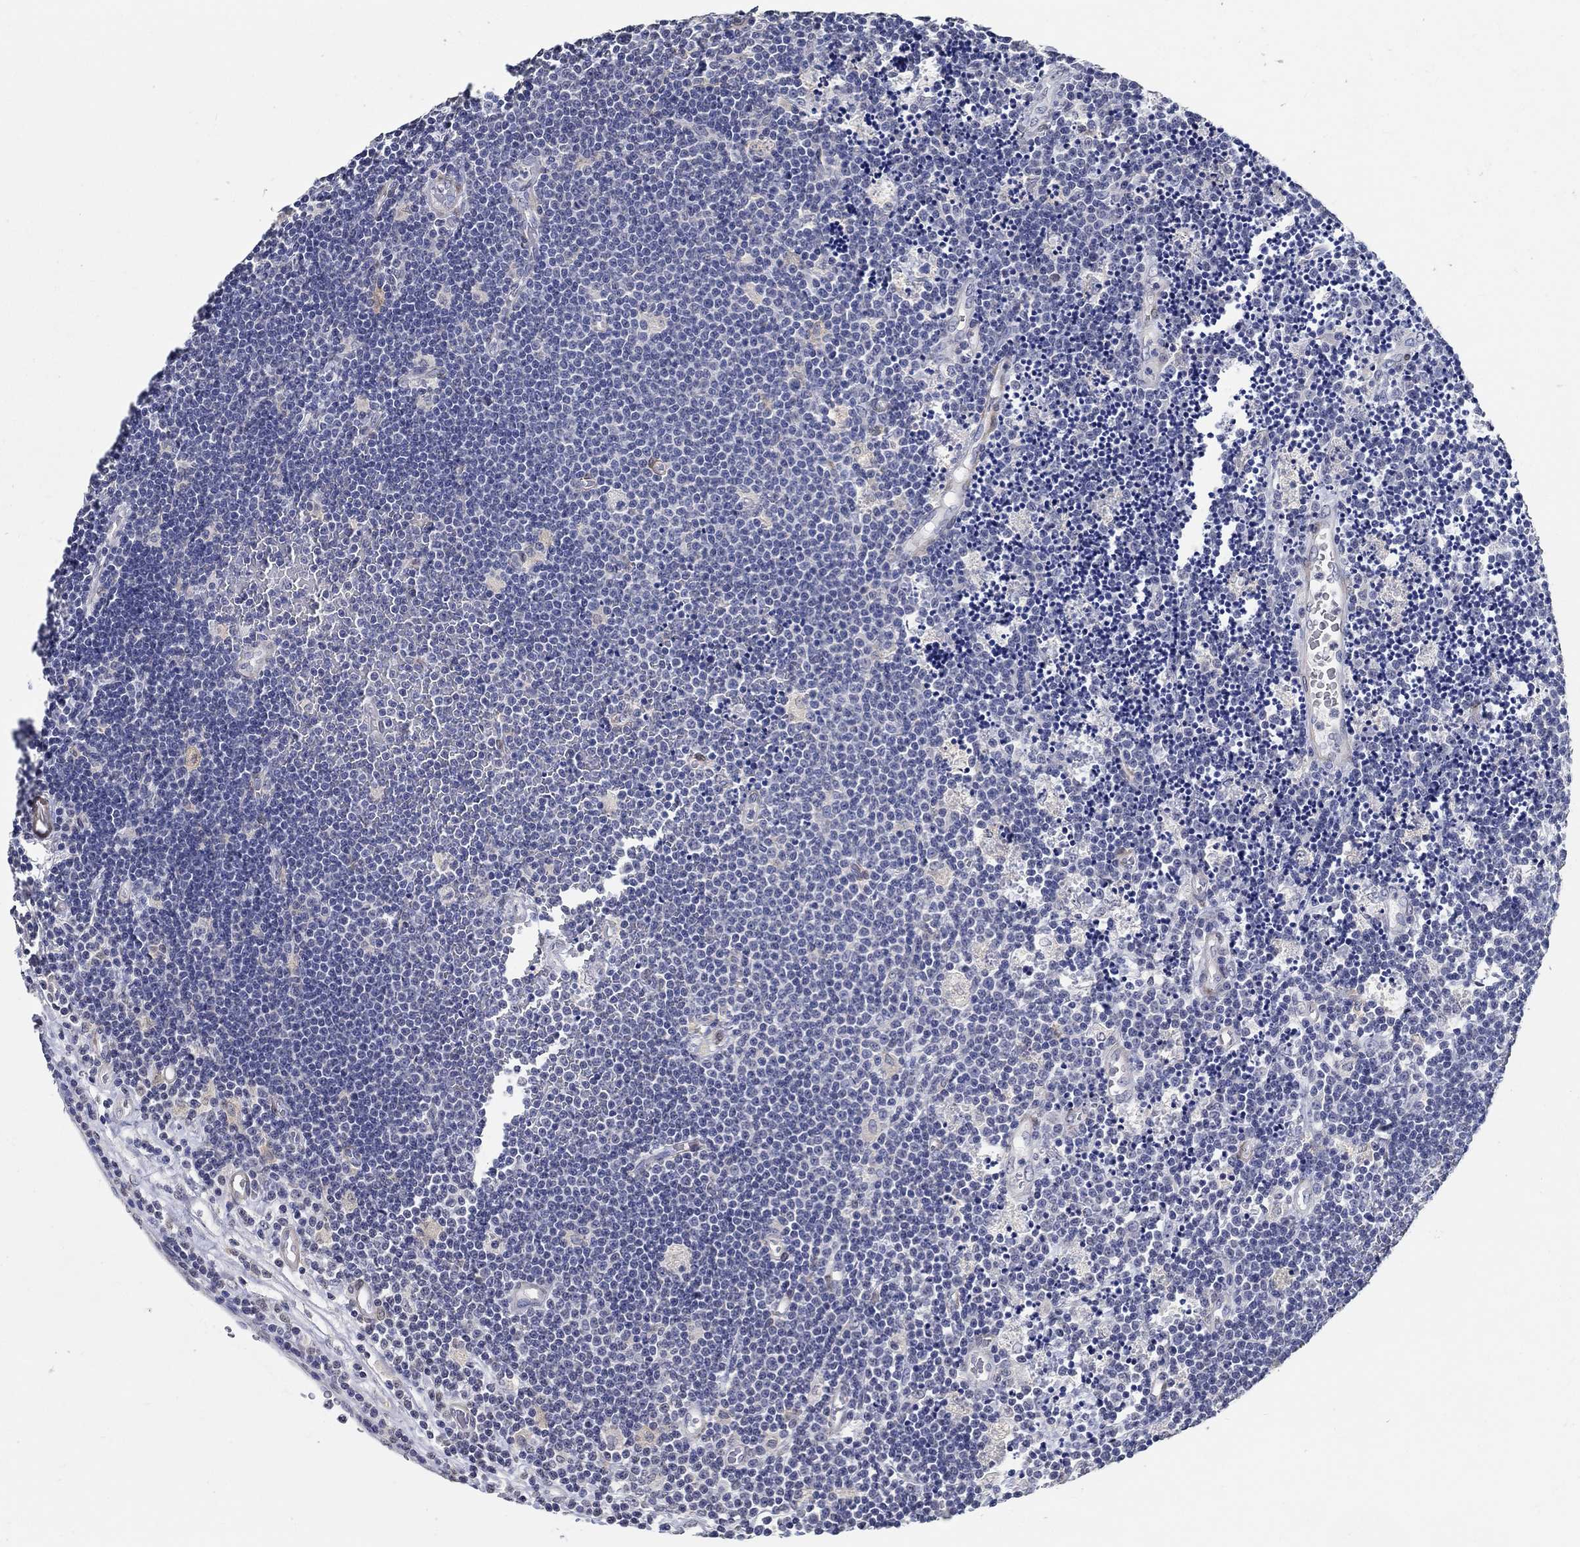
{"staining": {"intensity": "negative", "quantity": "none", "location": "none"}, "tissue": "lymphoma", "cell_type": "Tumor cells", "image_type": "cancer", "snomed": [{"axis": "morphology", "description": "Malignant lymphoma, non-Hodgkin's type, Low grade"}, {"axis": "topography", "description": "Brain"}], "caption": "Image shows no significant protein positivity in tumor cells of low-grade malignant lymphoma, non-Hodgkin's type.", "gene": "PDE1B", "patient": {"sex": "female", "age": 66}}